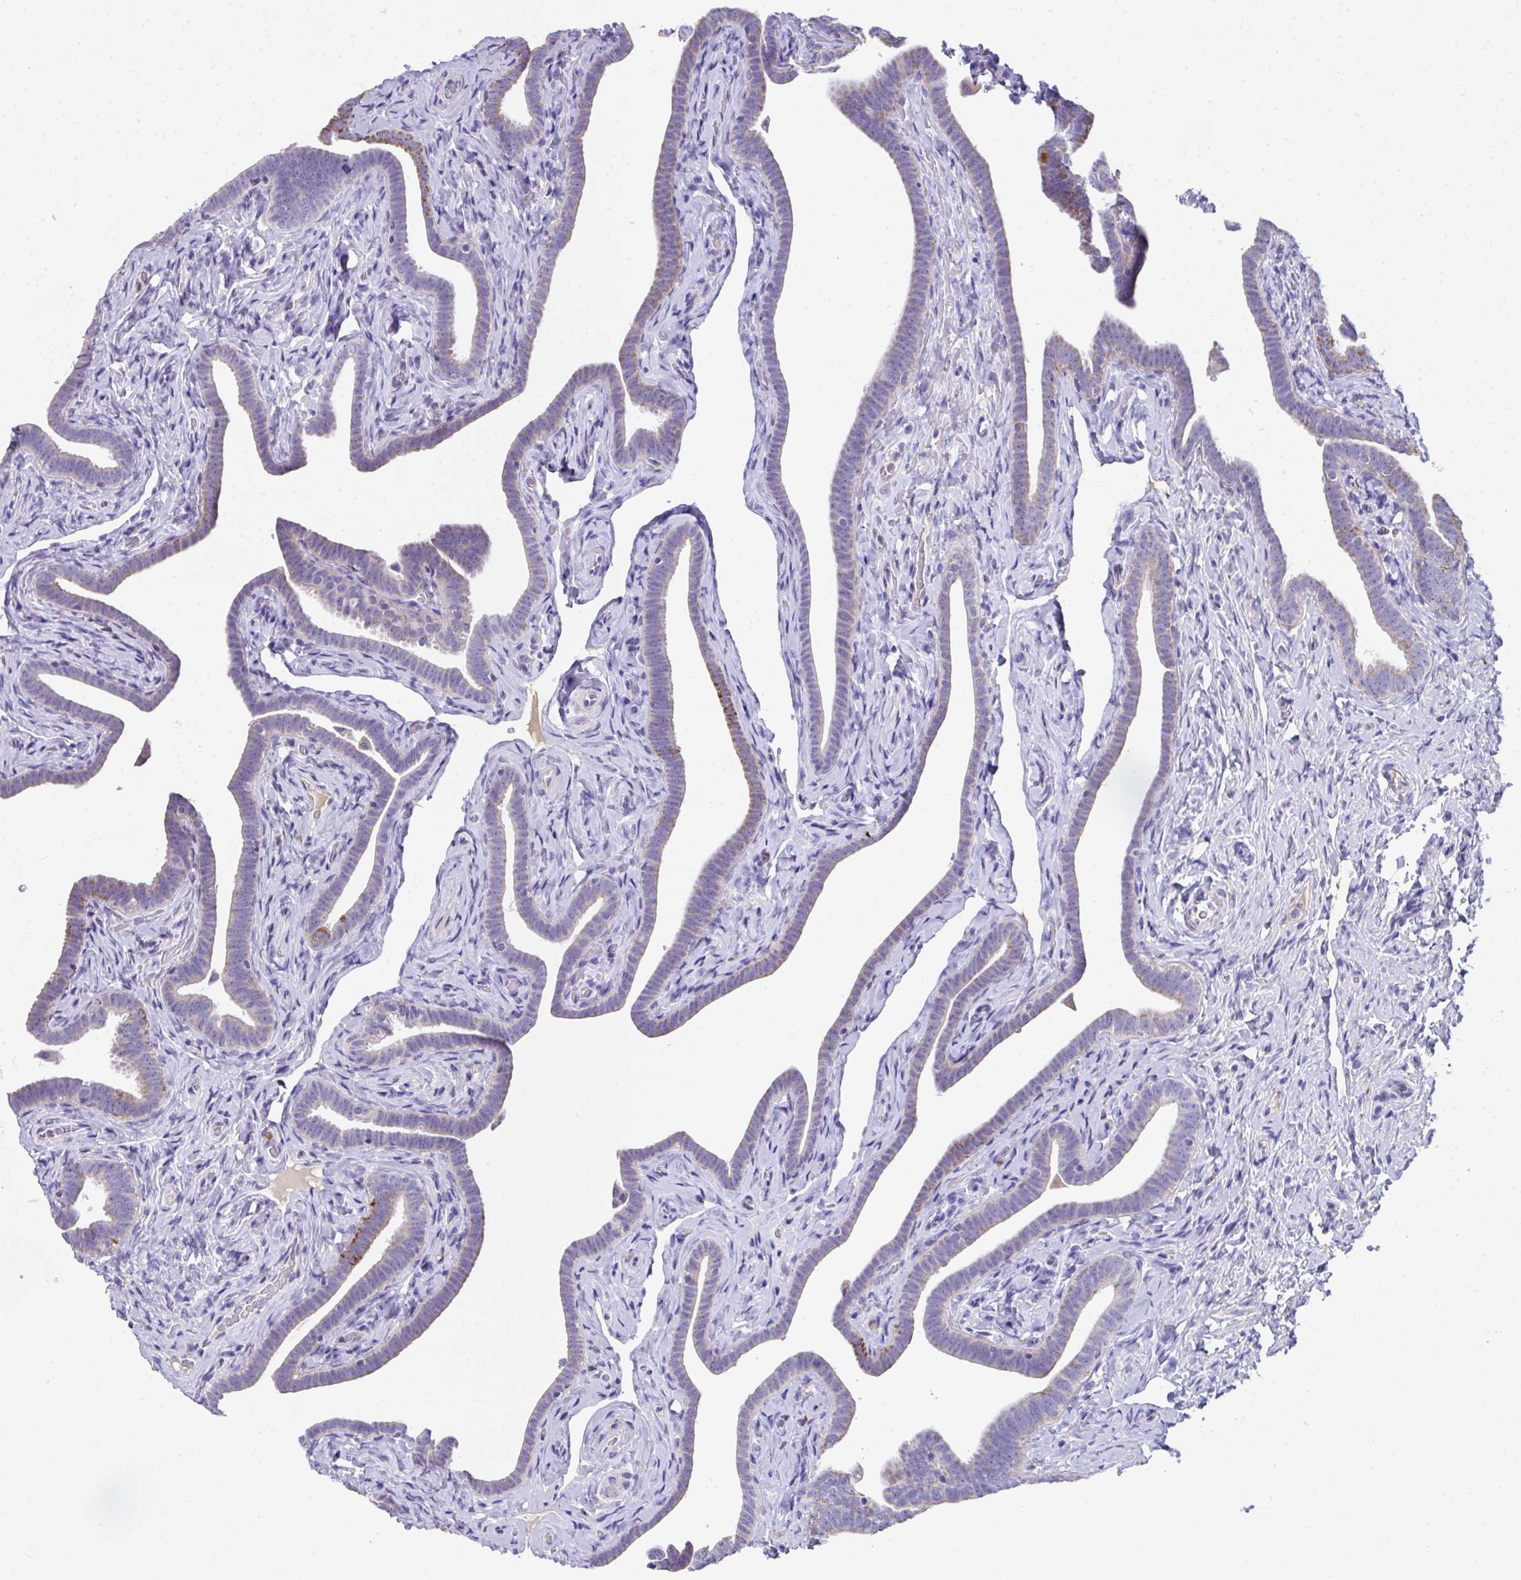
{"staining": {"intensity": "moderate", "quantity": "25%-75%", "location": "cytoplasmic/membranous"}, "tissue": "fallopian tube", "cell_type": "Glandular cells", "image_type": "normal", "snomed": [{"axis": "morphology", "description": "Normal tissue, NOS"}, {"axis": "topography", "description": "Fallopian tube"}], "caption": "Immunohistochemical staining of benign fallopian tube exhibits moderate cytoplasmic/membranous protein staining in approximately 25%-75% of glandular cells. Immunohistochemistry stains the protein of interest in brown and the nuclei are stained blue.", "gene": "COA5", "patient": {"sex": "female", "age": 69}}